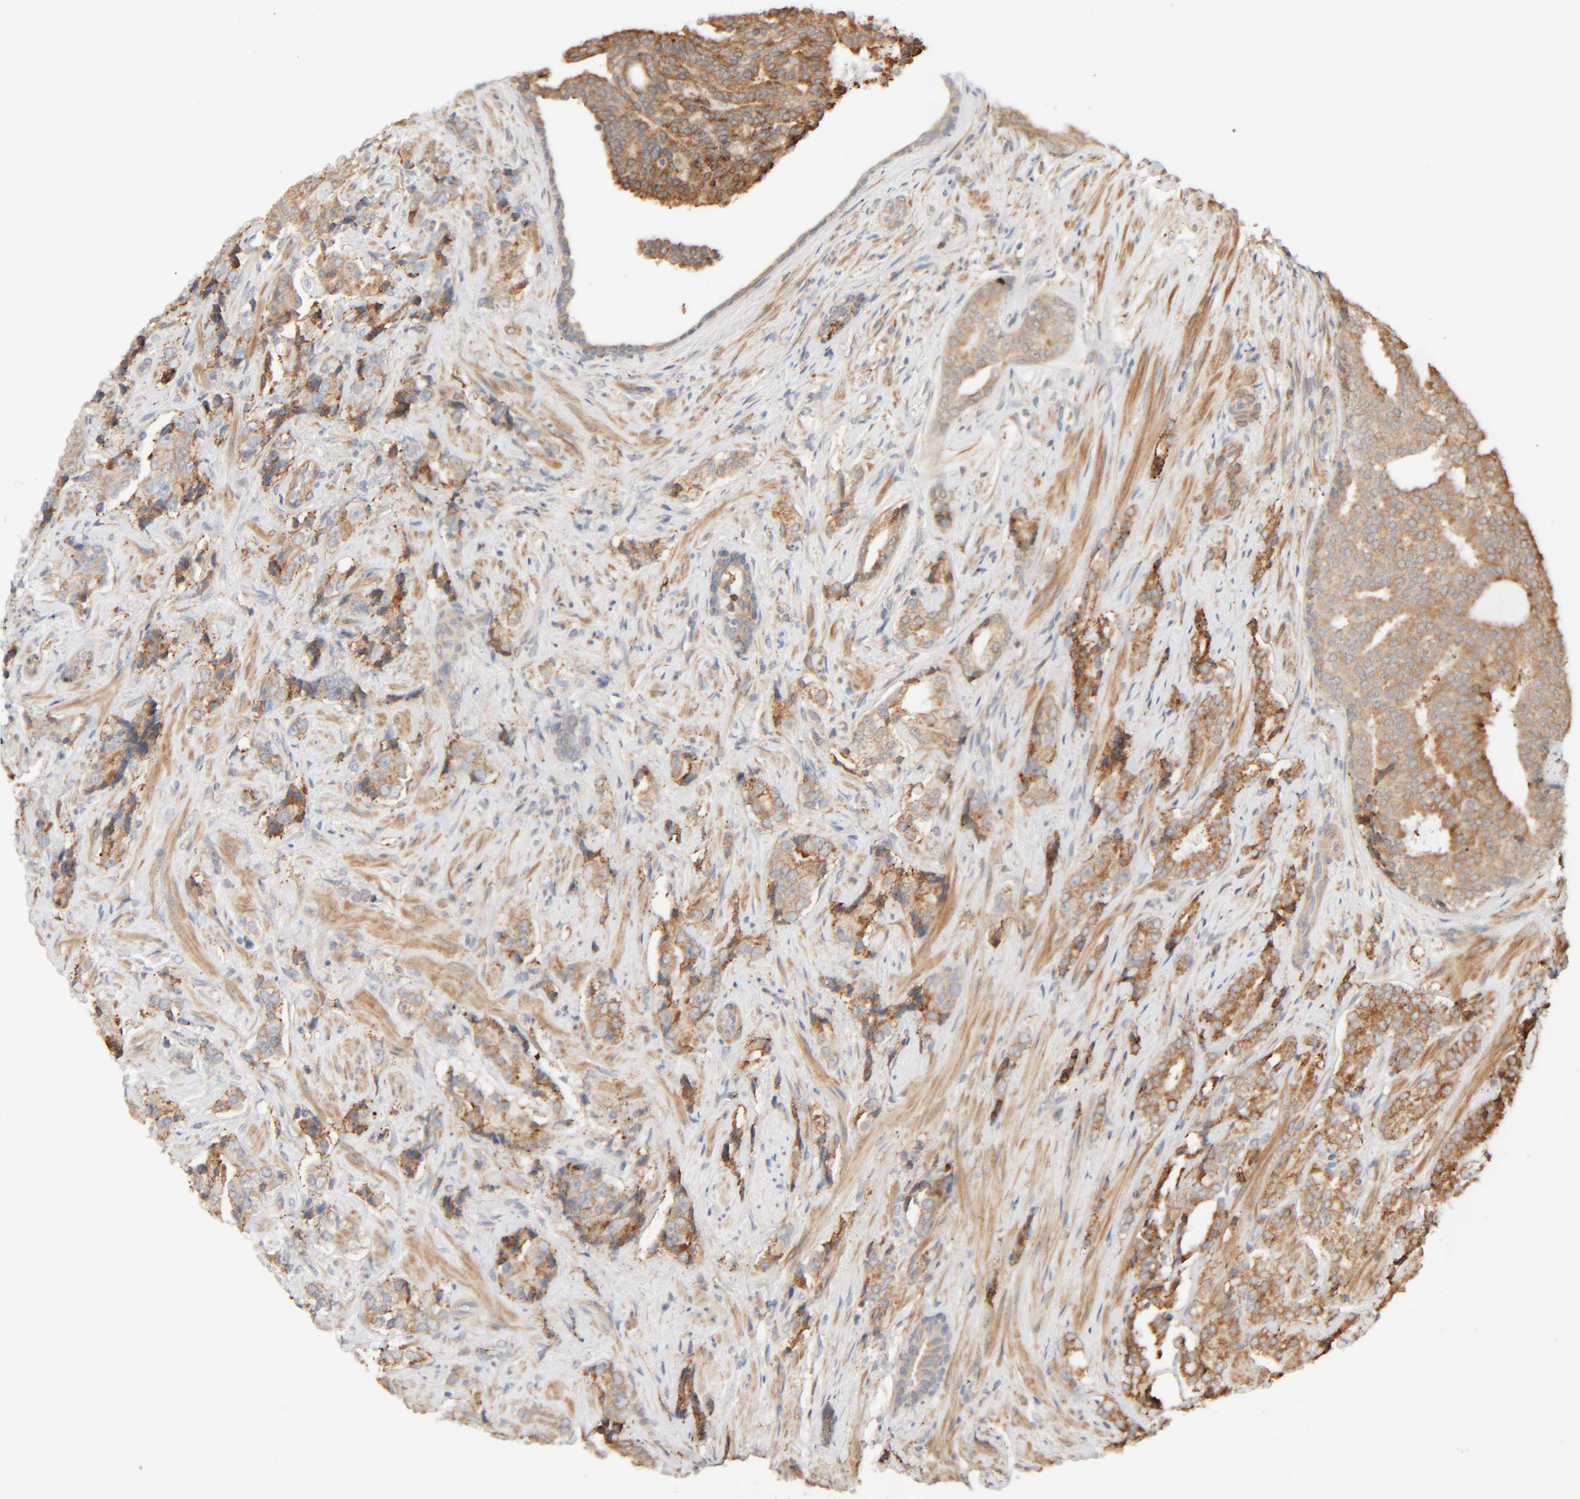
{"staining": {"intensity": "moderate", "quantity": ">75%", "location": "cytoplasmic/membranous"}, "tissue": "prostate cancer", "cell_type": "Tumor cells", "image_type": "cancer", "snomed": [{"axis": "morphology", "description": "Adenocarcinoma, High grade"}, {"axis": "topography", "description": "Prostate"}], "caption": "IHC (DAB) staining of human prostate cancer displays moderate cytoplasmic/membranous protein positivity in approximately >75% of tumor cells.", "gene": "INTS1", "patient": {"sex": "male", "age": 71}}